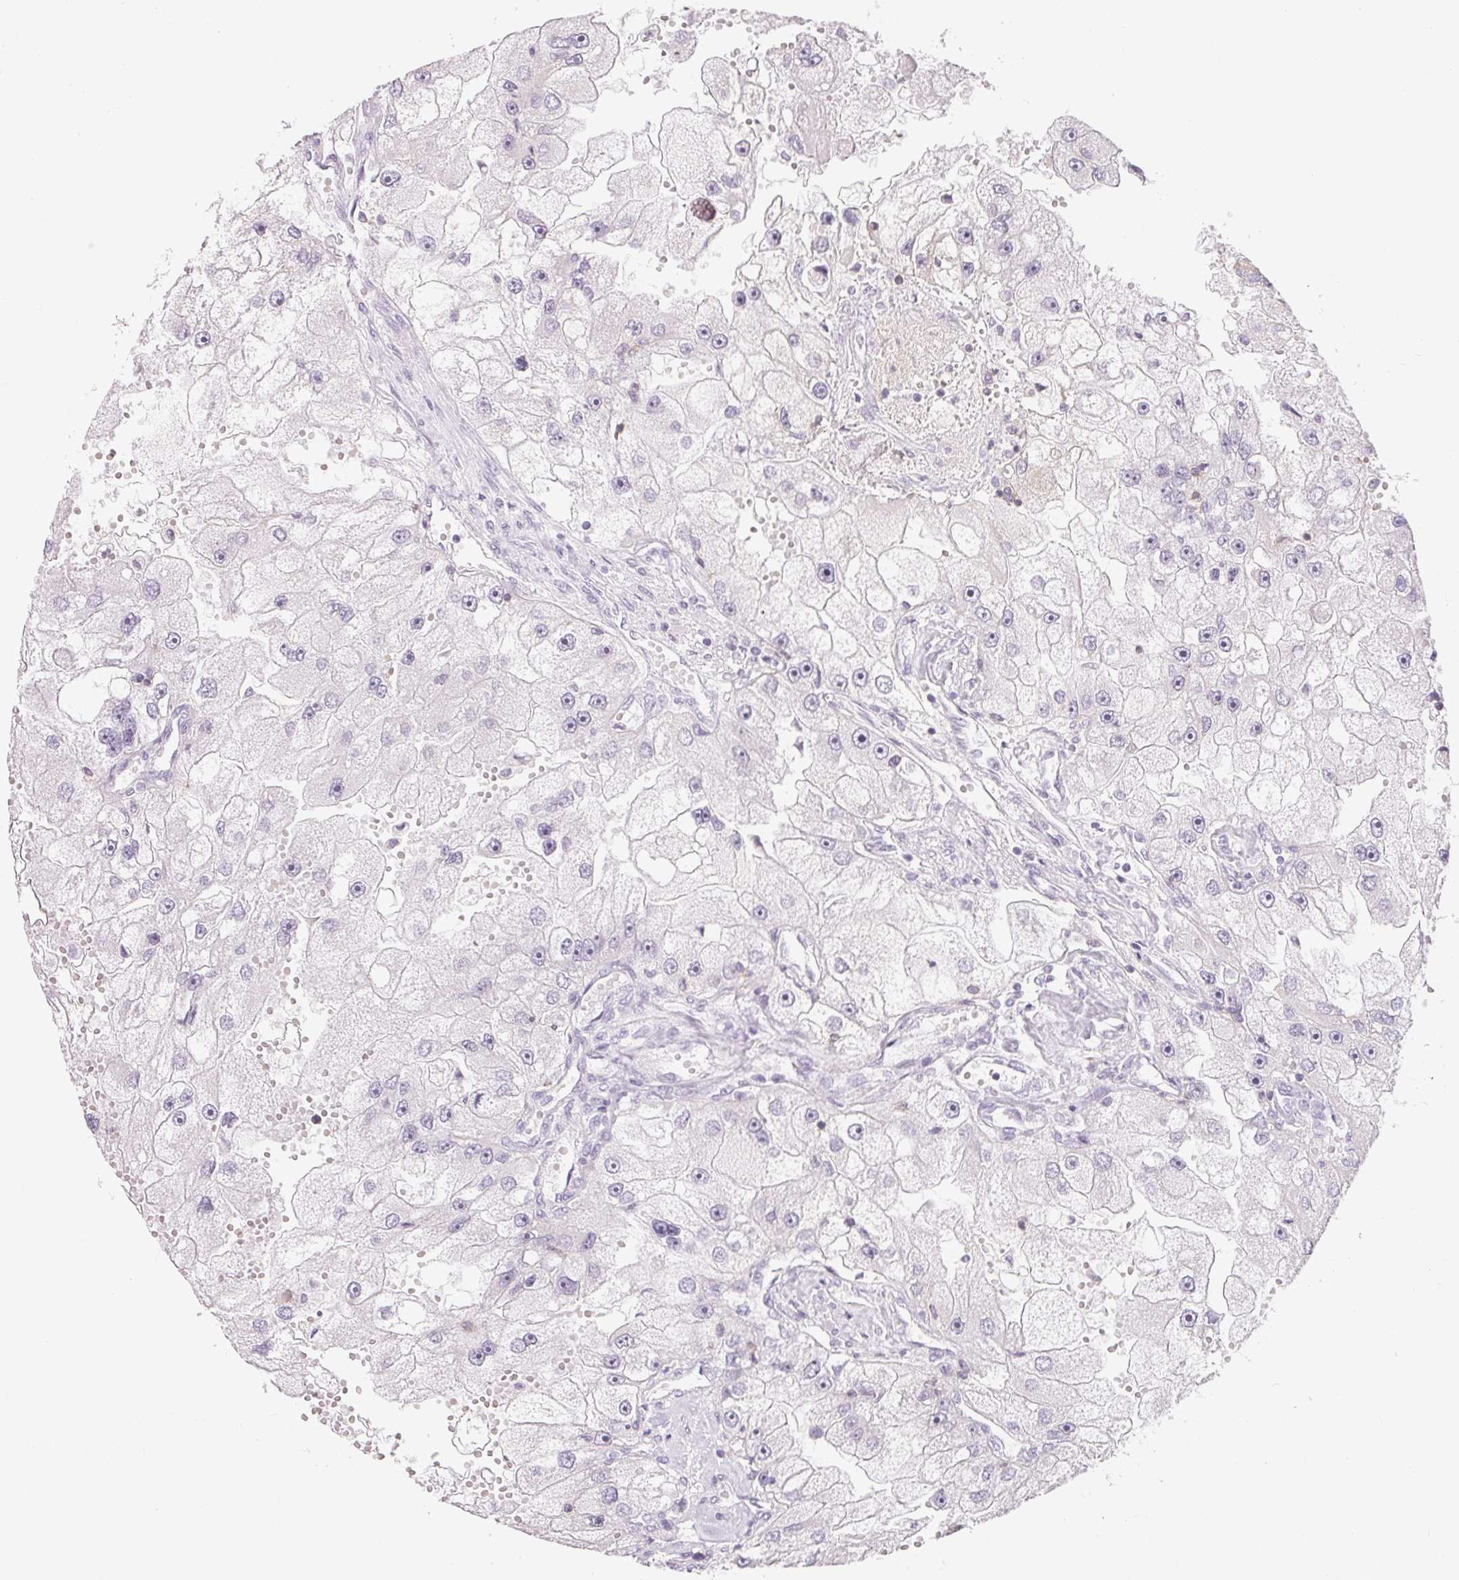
{"staining": {"intensity": "negative", "quantity": "none", "location": "none"}, "tissue": "renal cancer", "cell_type": "Tumor cells", "image_type": "cancer", "snomed": [{"axis": "morphology", "description": "Adenocarcinoma, NOS"}, {"axis": "topography", "description": "Kidney"}], "caption": "Immunohistochemistry of human renal adenocarcinoma displays no positivity in tumor cells.", "gene": "CD69", "patient": {"sex": "male", "age": 63}}